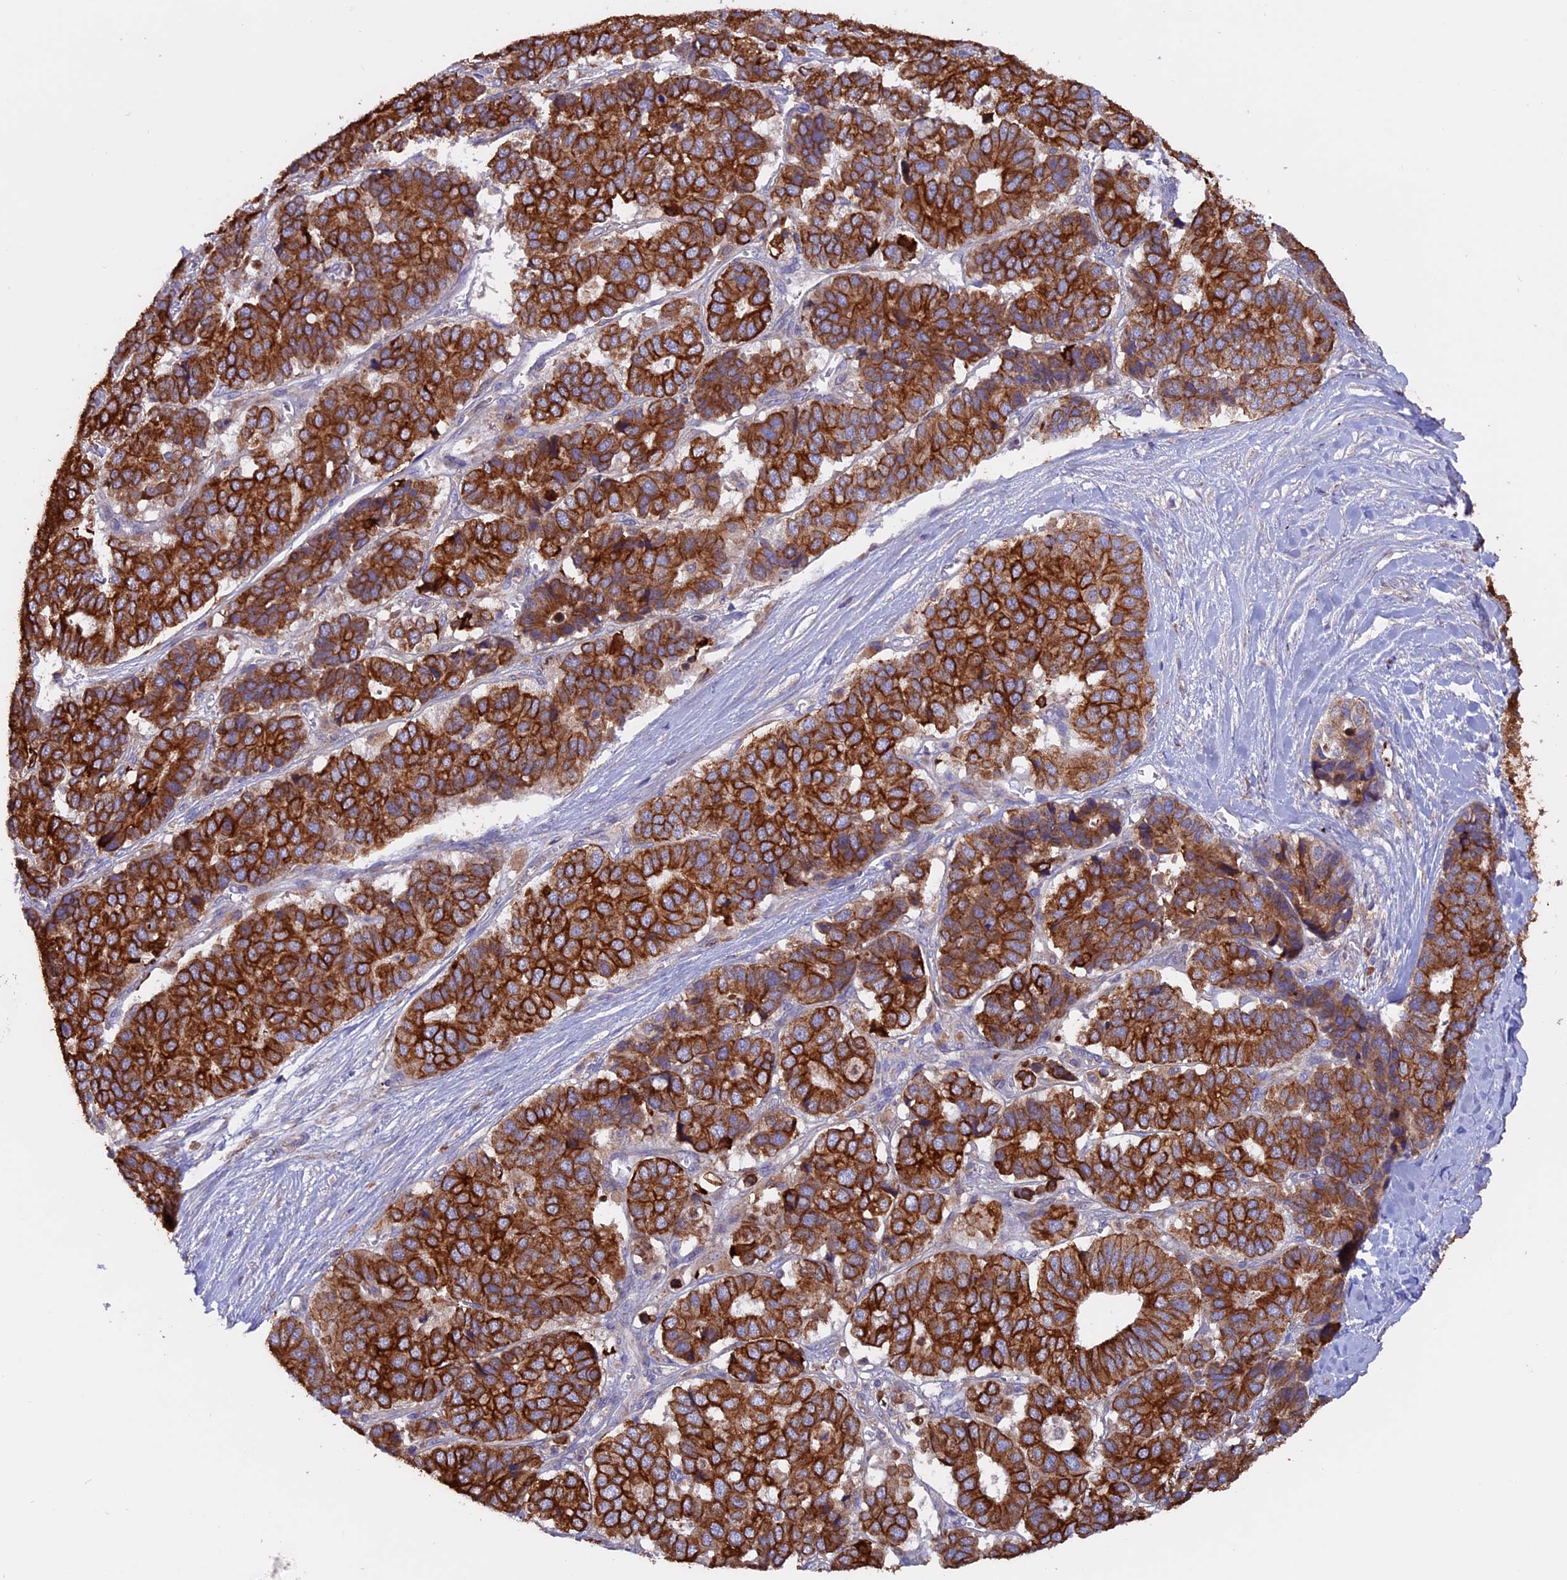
{"staining": {"intensity": "strong", "quantity": ">75%", "location": "cytoplasmic/membranous"}, "tissue": "pancreatic cancer", "cell_type": "Tumor cells", "image_type": "cancer", "snomed": [{"axis": "morphology", "description": "Adenocarcinoma, NOS"}, {"axis": "topography", "description": "Pancreas"}], "caption": "Immunohistochemistry (IHC) staining of pancreatic cancer, which demonstrates high levels of strong cytoplasmic/membranous positivity in approximately >75% of tumor cells indicating strong cytoplasmic/membranous protein positivity. The staining was performed using DAB (3,3'-diaminobenzidine) (brown) for protein detection and nuclei were counterstained in hematoxylin (blue).", "gene": "PTPN9", "patient": {"sex": "male", "age": 50}}